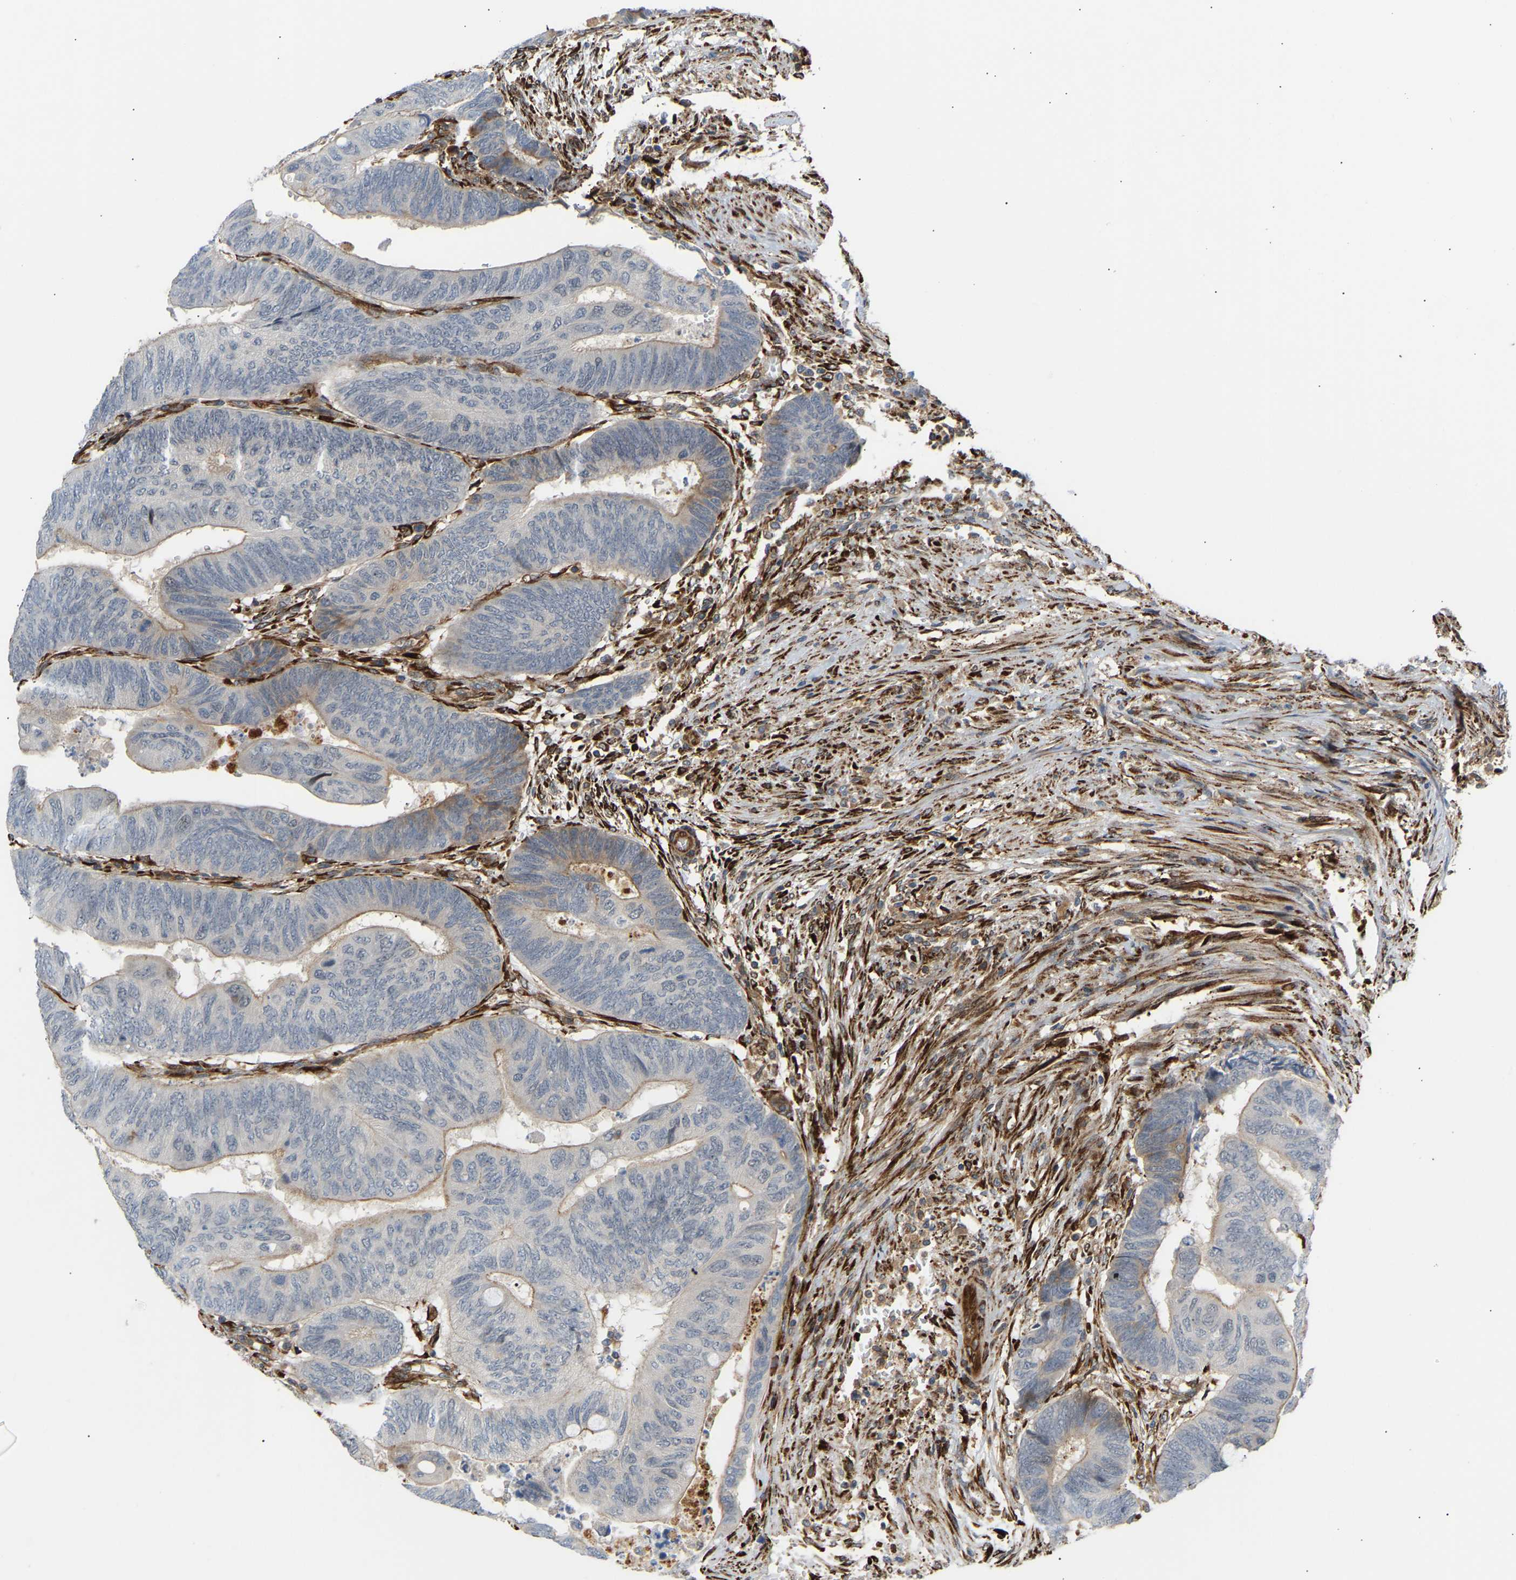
{"staining": {"intensity": "weak", "quantity": "25%-75%", "location": "cytoplasmic/membranous"}, "tissue": "colorectal cancer", "cell_type": "Tumor cells", "image_type": "cancer", "snomed": [{"axis": "morphology", "description": "Normal tissue, NOS"}, {"axis": "morphology", "description": "Adenocarcinoma, NOS"}, {"axis": "topography", "description": "Rectum"}, {"axis": "topography", "description": "Peripheral nerve tissue"}], "caption": "Tumor cells show low levels of weak cytoplasmic/membranous positivity in approximately 25%-75% of cells in colorectal cancer.", "gene": "PLCG2", "patient": {"sex": "male", "age": 92}}